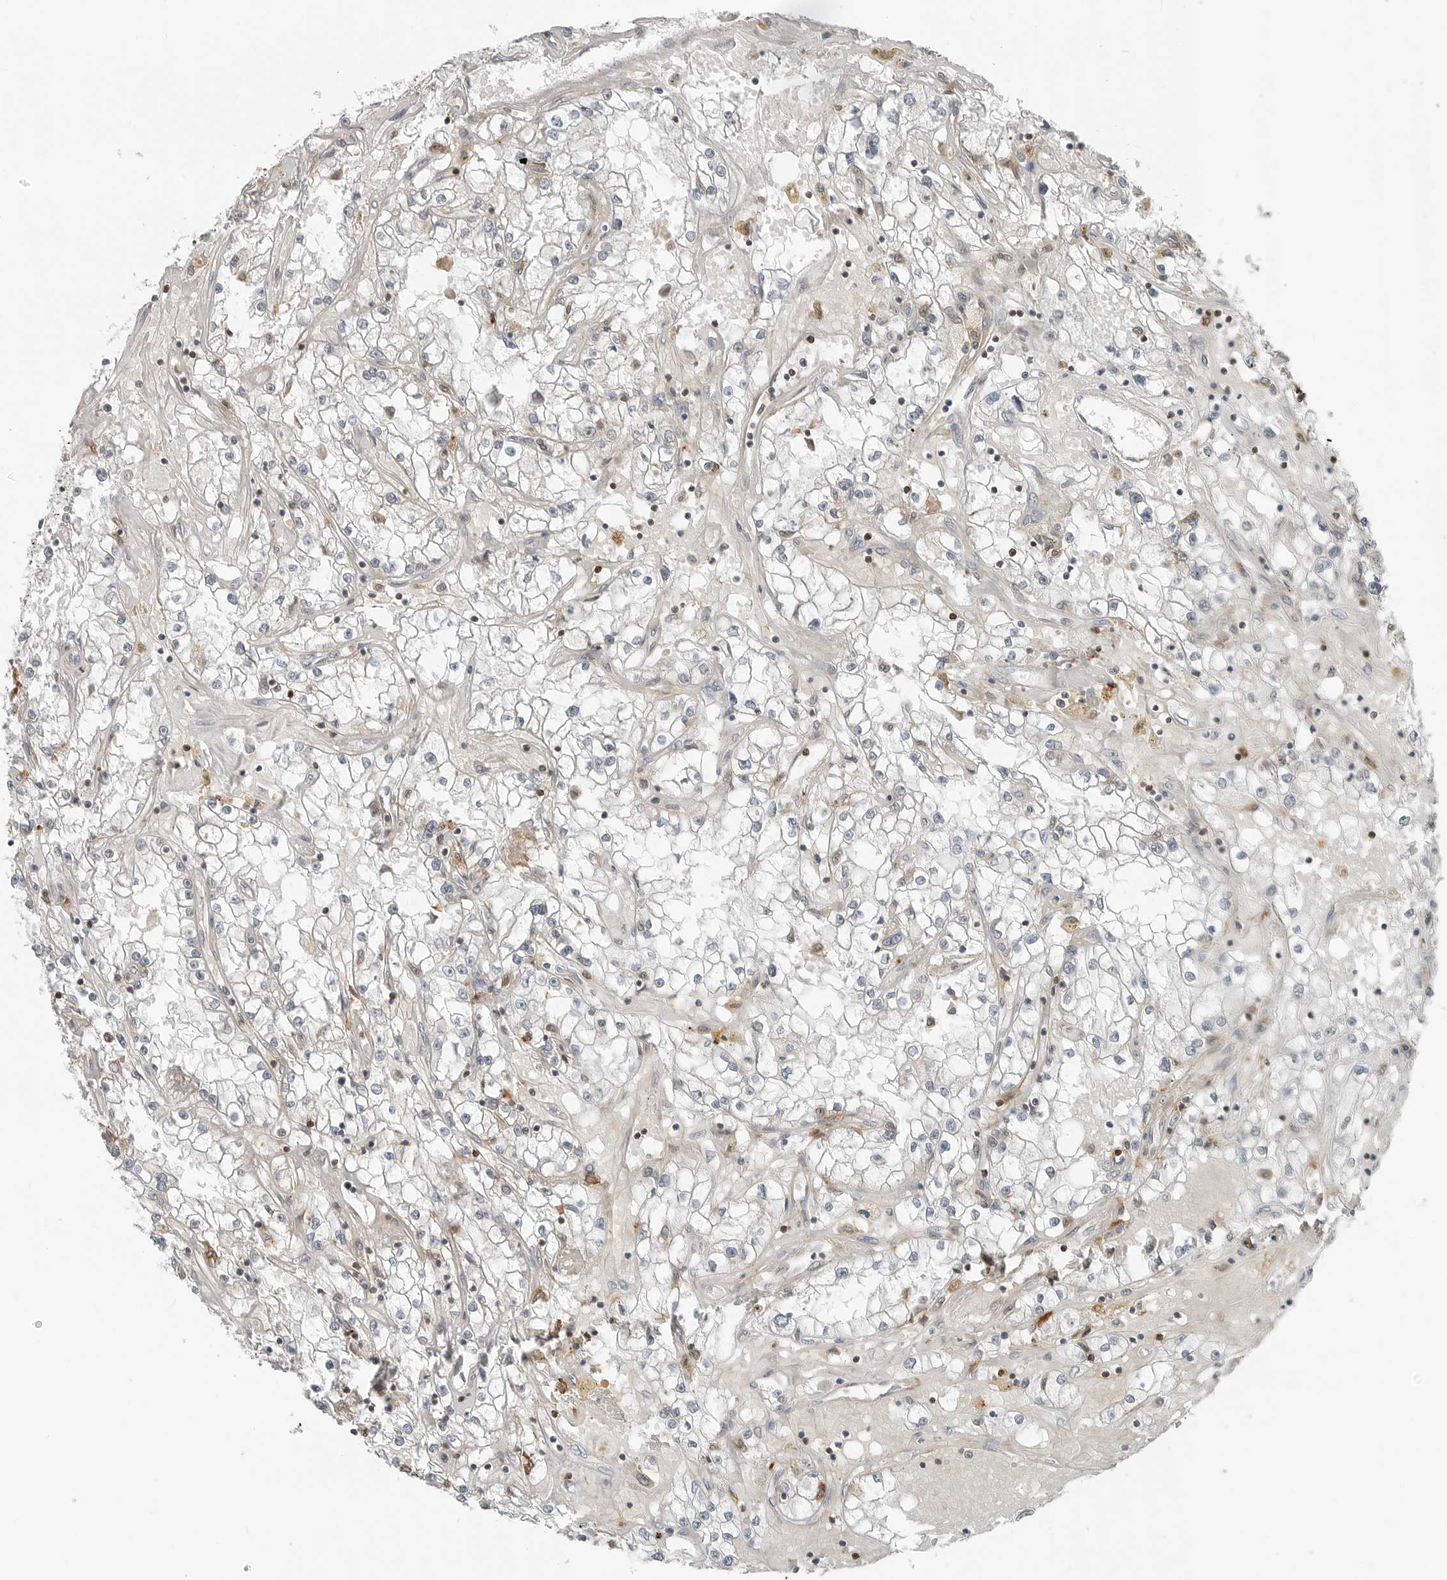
{"staining": {"intensity": "negative", "quantity": "none", "location": "none"}, "tissue": "renal cancer", "cell_type": "Tumor cells", "image_type": "cancer", "snomed": [{"axis": "morphology", "description": "Adenocarcinoma, NOS"}, {"axis": "topography", "description": "Kidney"}], "caption": "A high-resolution photomicrograph shows IHC staining of renal cancer, which exhibits no significant expression in tumor cells. (DAB (3,3'-diaminobenzidine) immunohistochemistry (IHC), high magnification).", "gene": "LEFTY2", "patient": {"sex": "male", "age": 56}}